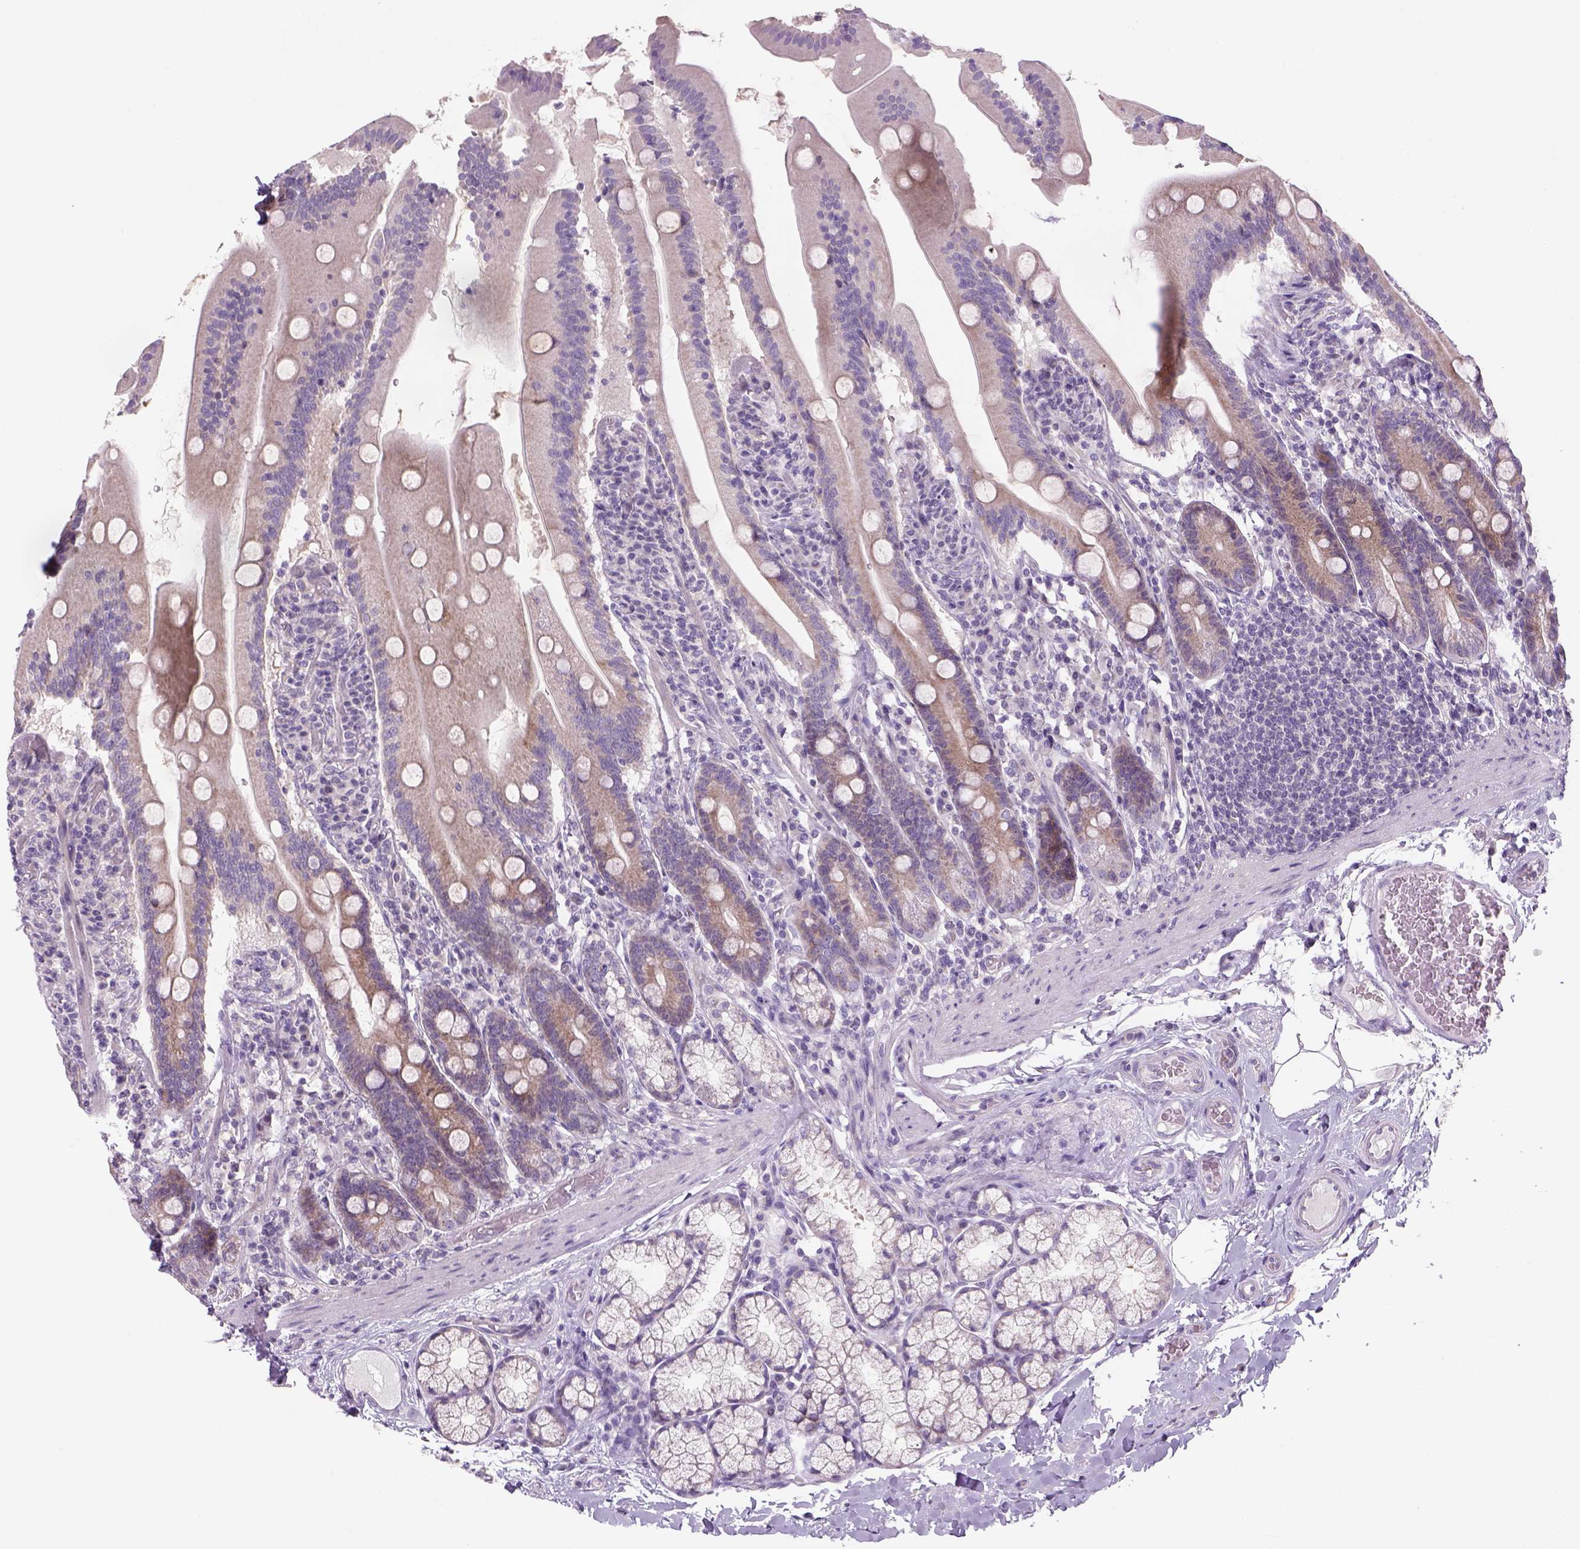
{"staining": {"intensity": "weak", "quantity": ">75%", "location": "cytoplasmic/membranous"}, "tissue": "small intestine", "cell_type": "Glandular cells", "image_type": "normal", "snomed": [{"axis": "morphology", "description": "Normal tissue, NOS"}, {"axis": "topography", "description": "Small intestine"}], "caption": "Immunohistochemical staining of unremarkable human small intestine shows weak cytoplasmic/membranous protein expression in about >75% of glandular cells. Nuclei are stained in blue.", "gene": "ADGRV1", "patient": {"sex": "male", "age": 37}}